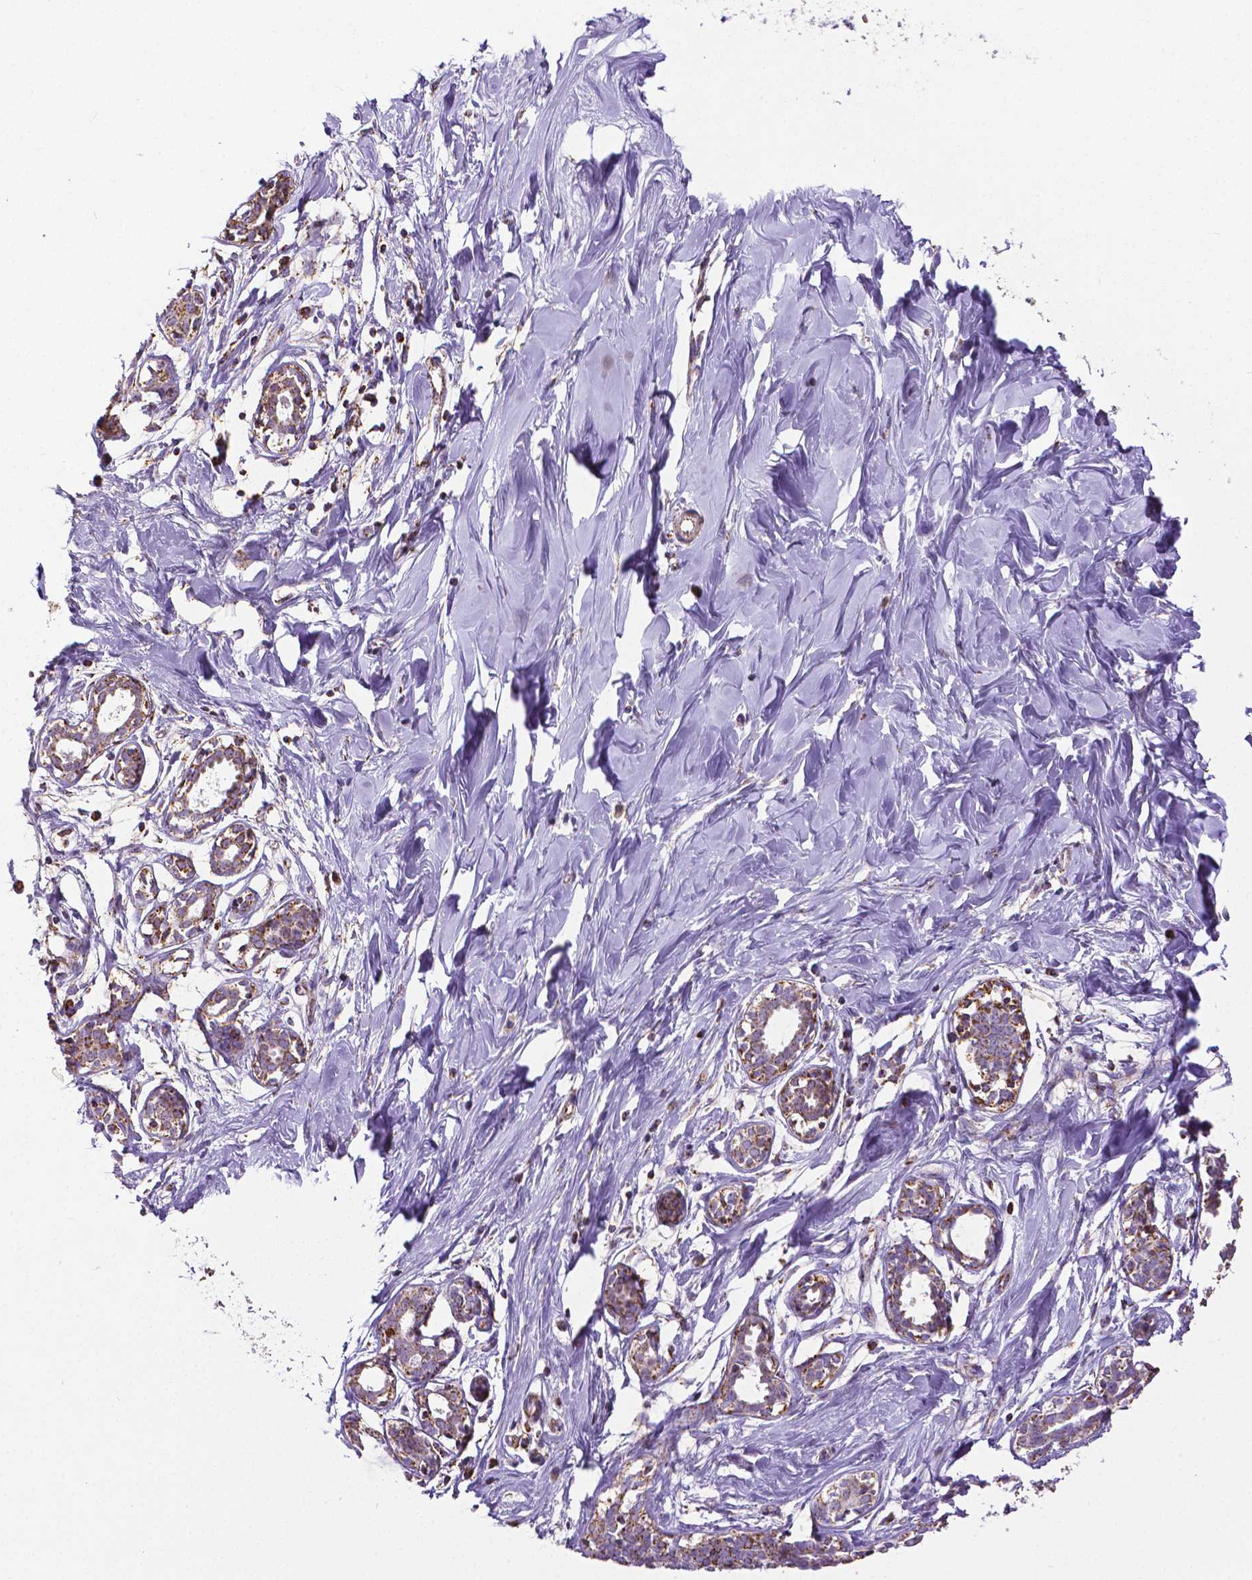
{"staining": {"intensity": "negative", "quantity": "none", "location": "none"}, "tissue": "breast", "cell_type": "Adipocytes", "image_type": "normal", "snomed": [{"axis": "morphology", "description": "Normal tissue, NOS"}, {"axis": "topography", "description": "Breast"}], "caption": "Immunohistochemistry (IHC) image of benign breast: breast stained with DAB exhibits no significant protein positivity in adipocytes.", "gene": "MACC1", "patient": {"sex": "female", "age": 27}}